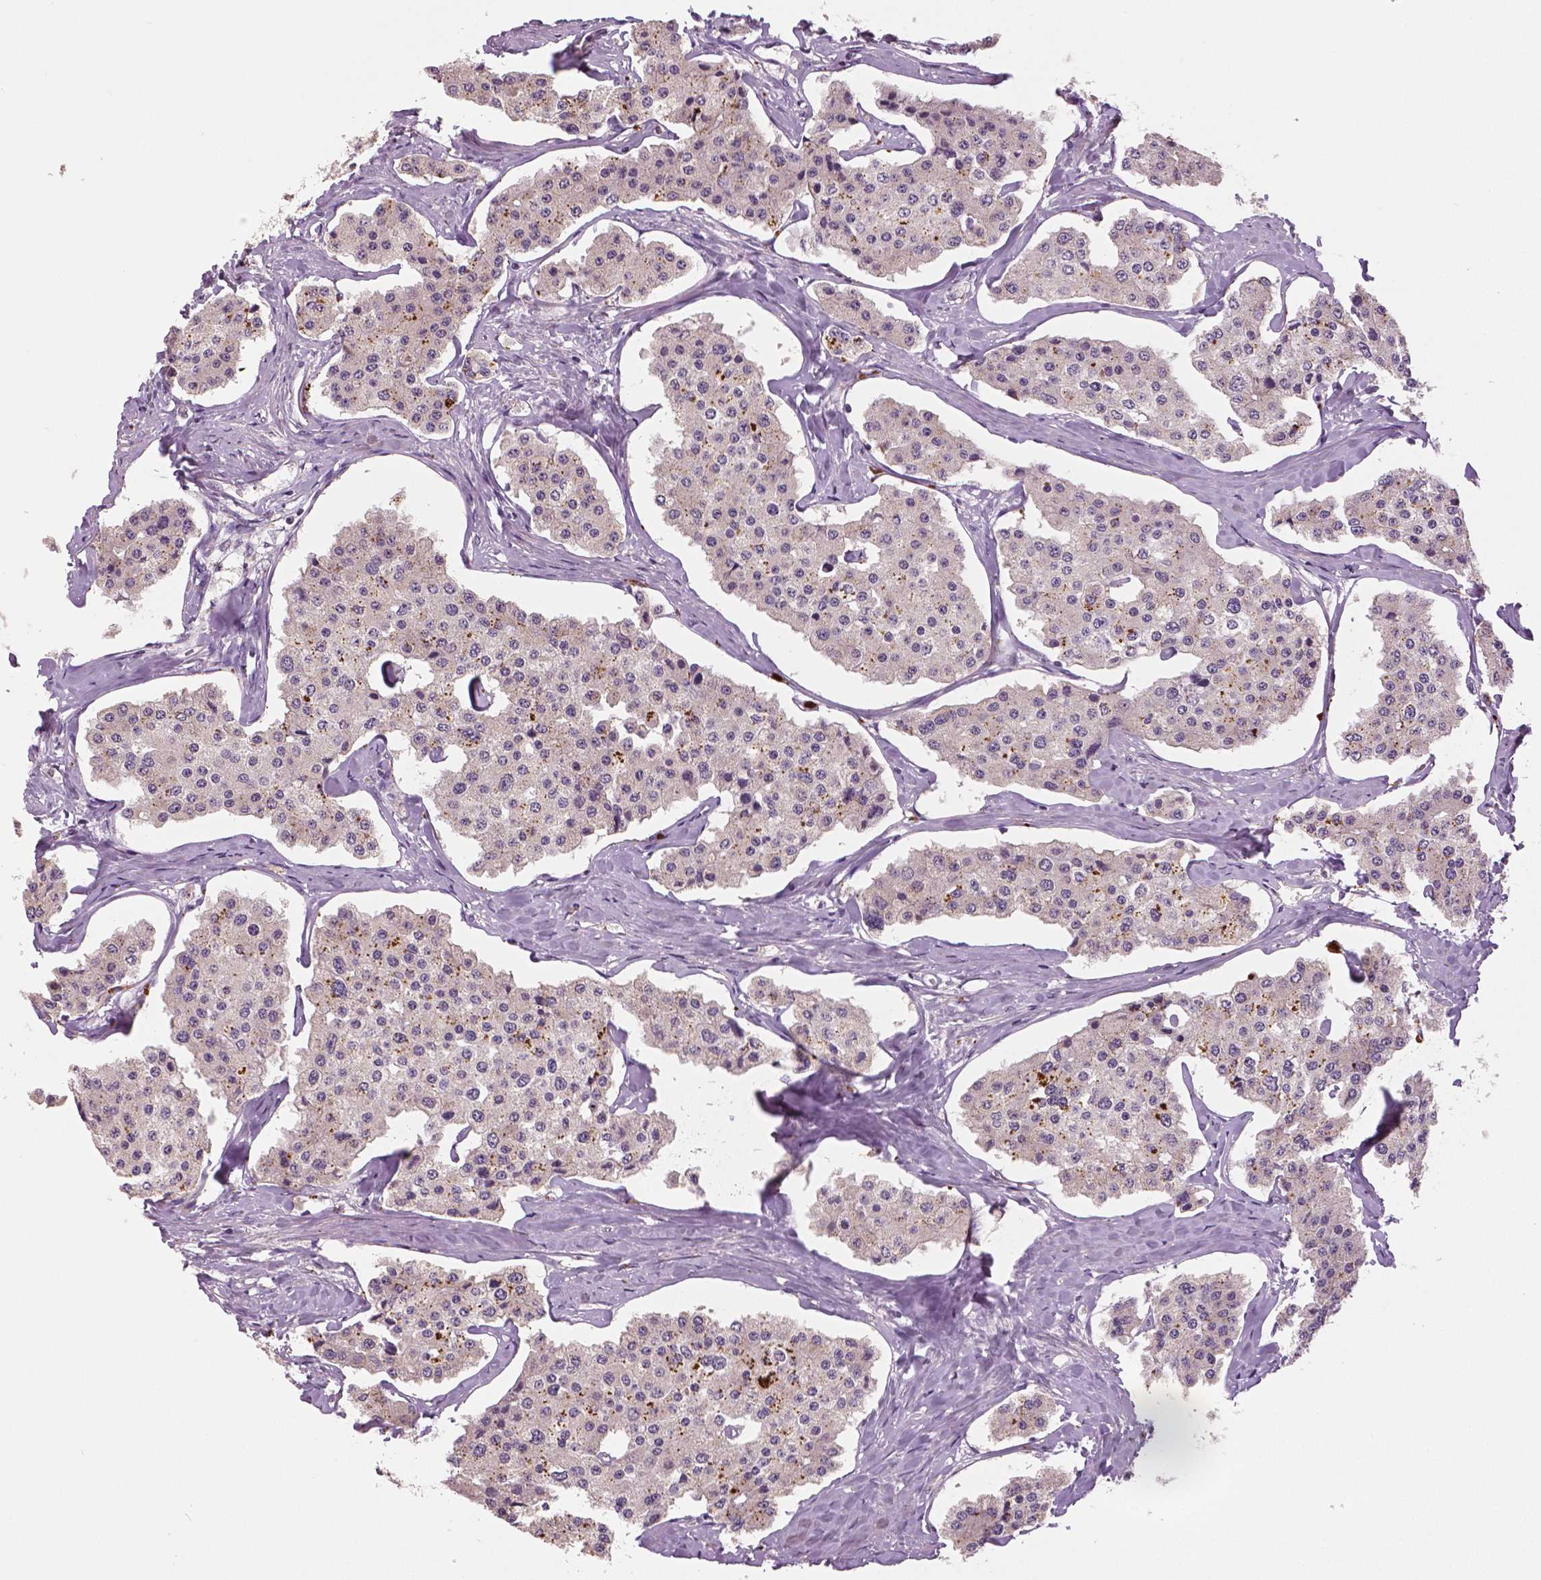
{"staining": {"intensity": "negative", "quantity": "none", "location": "none"}, "tissue": "carcinoid", "cell_type": "Tumor cells", "image_type": "cancer", "snomed": [{"axis": "morphology", "description": "Carcinoid, malignant, NOS"}, {"axis": "topography", "description": "Small intestine"}], "caption": "High magnification brightfield microscopy of carcinoid stained with DAB (brown) and counterstained with hematoxylin (blue): tumor cells show no significant expression.", "gene": "MKI67", "patient": {"sex": "female", "age": 65}}